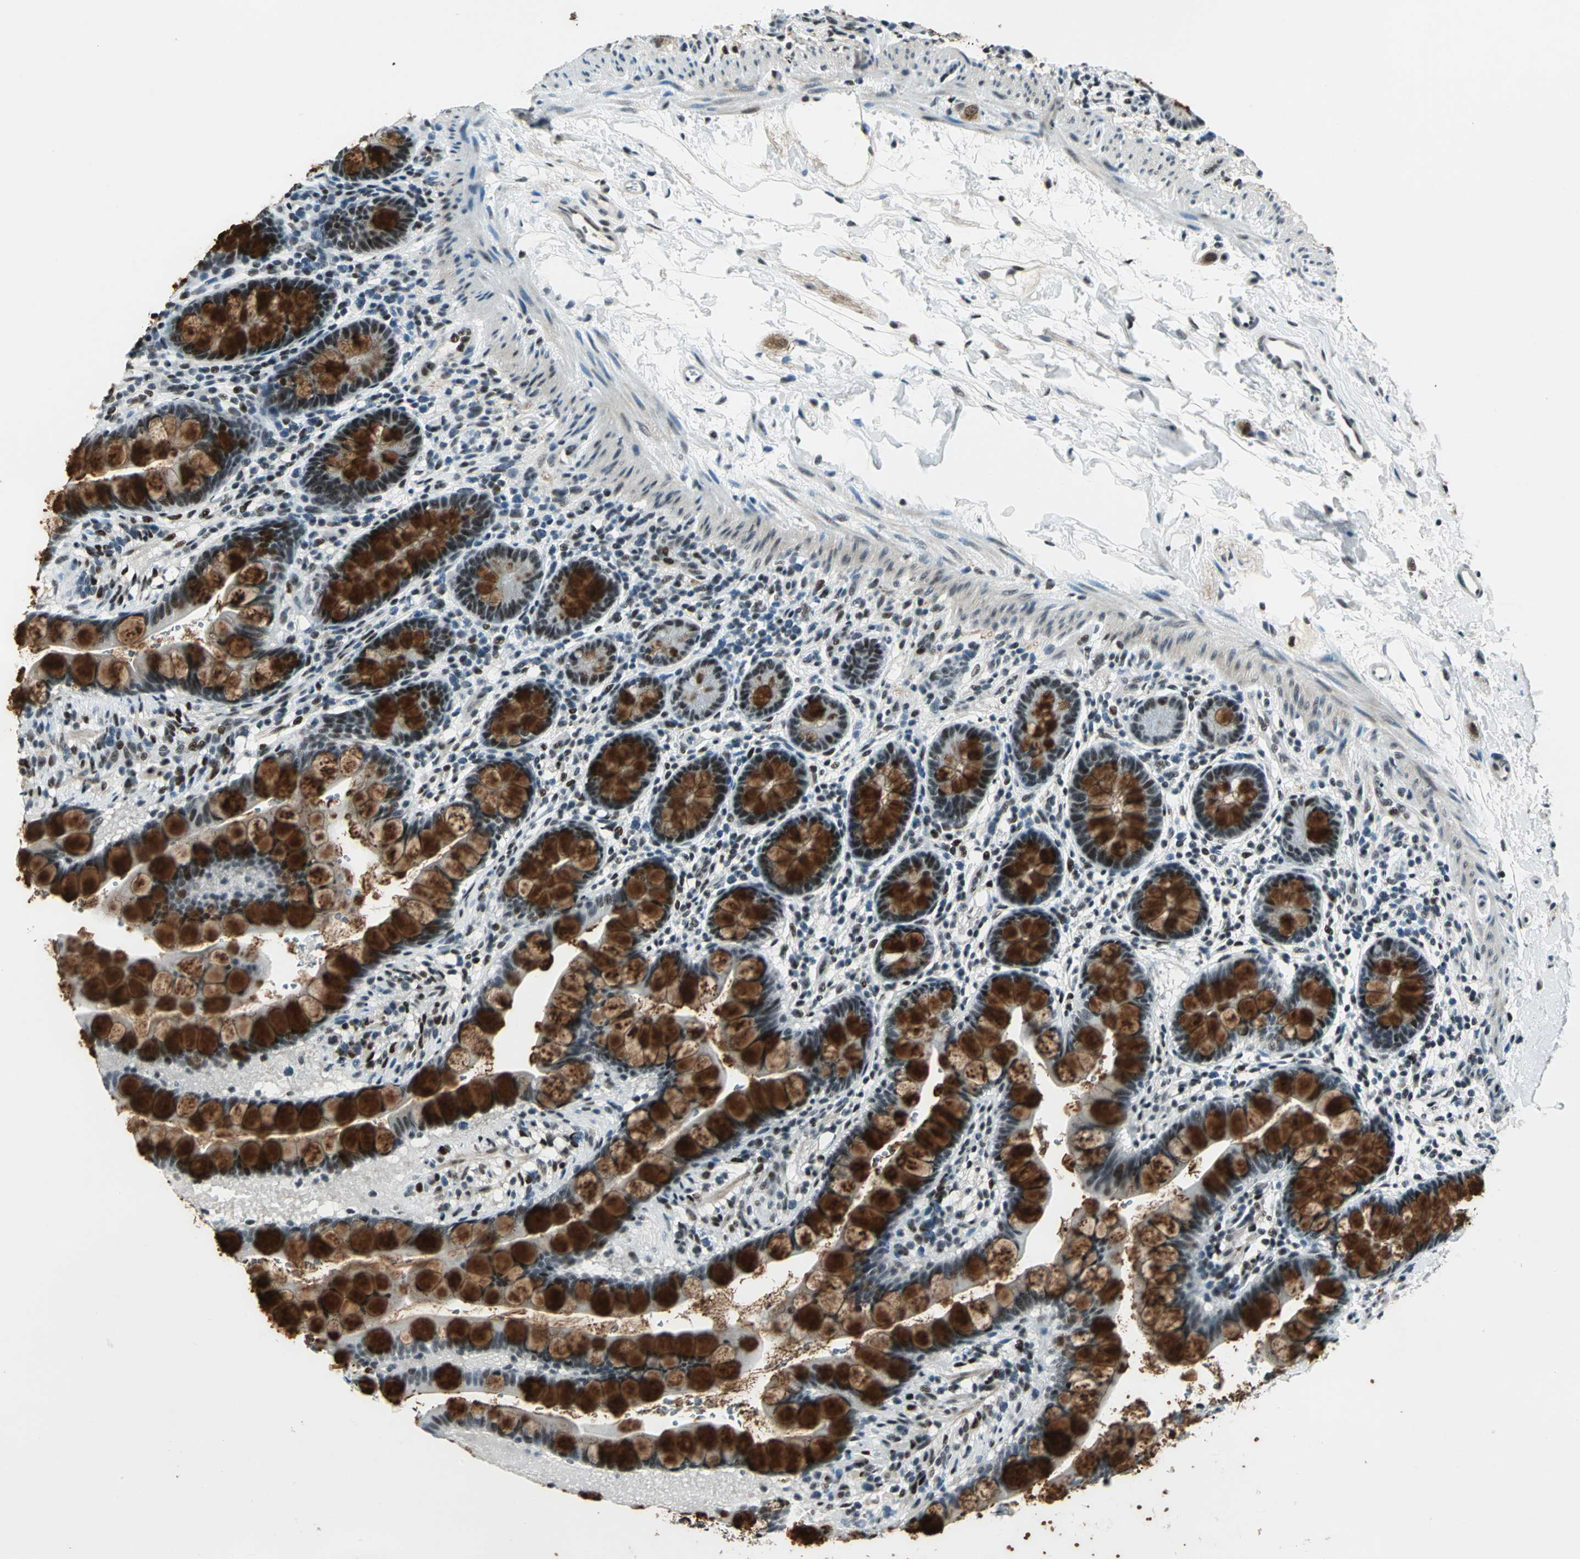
{"staining": {"intensity": "strong", "quantity": ">75%", "location": "cytoplasmic/membranous,nuclear"}, "tissue": "small intestine", "cell_type": "Glandular cells", "image_type": "normal", "snomed": [{"axis": "morphology", "description": "Normal tissue, NOS"}, {"axis": "topography", "description": "Small intestine"}], "caption": "Small intestine stained with immunohistochemistry (IHC) shows strong cytoplasmic/membranous,nuclear staining in approximately >75% of glandular cells. (DAB IHC, brown staining for protein, blue staining for nuclei).", "gene": "KAT6B", "patient": {"sex": "female", "age": 58}}